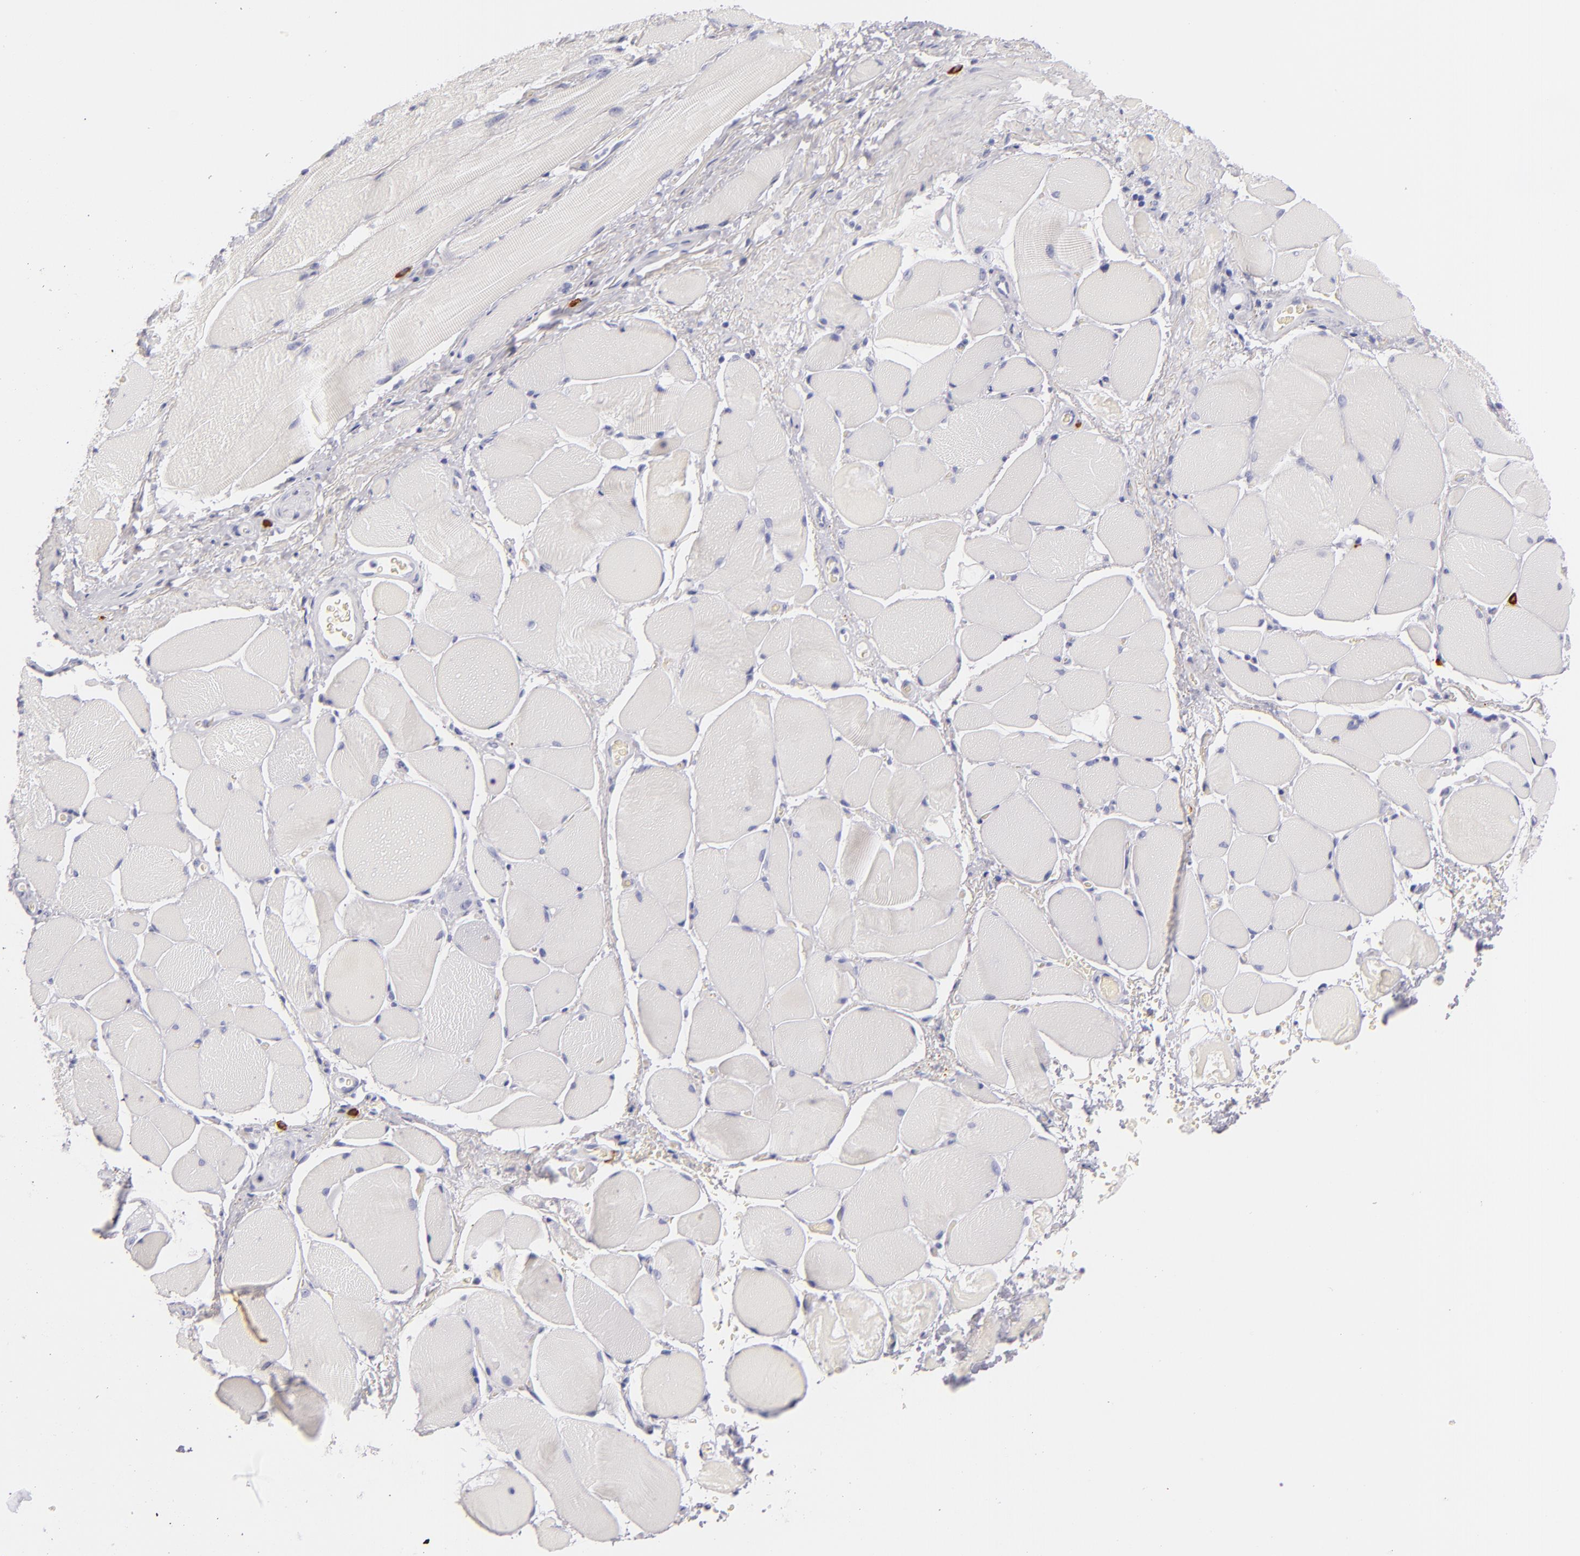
{"staining": {"intensity": "negative", "quantity": "none", "location": "none"}, "tissue": "esophagus", "cell_type": "Squamous epithelial cells", "image_type": "normal", "snomed": [{"axis": "morphology", "description": "Normal tissue, NOS"}, {"axis": "topography", "description": "Esophagus"}], "caption": "Immunohistochemistry (IHC) image of benign esophagus stained for a protein (brown), which reveals no positivity in squamous epithelial cells.", "gene": "TPSD1", "patient": {"sex": "female", "age": 61}}